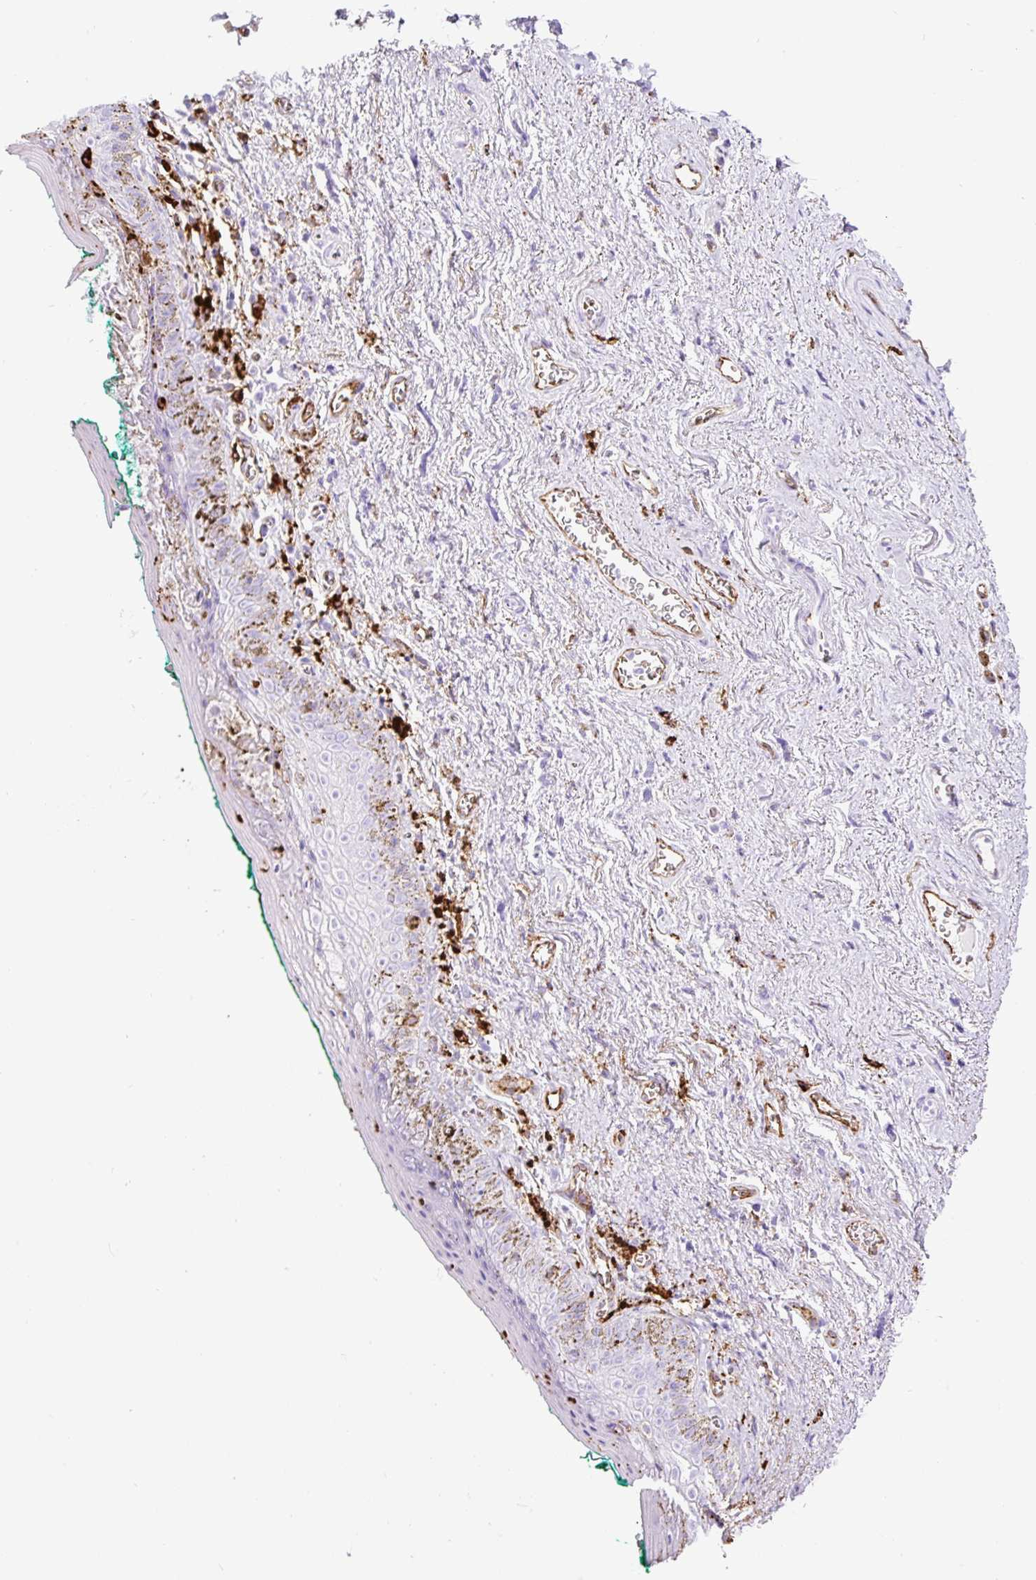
{"staining": {"intensity": "negative", "quantity": "none", "location": "none"}, "tissue": "vagina", "cell_type": "Squamous epithelial cells", "image_type": "normal", "snomed": [{"axis": "morphology", "description": "Normal tissue, NOS"}, {"axis": "topography", "description": "Vulva"}, {"axis": "topography", "description": "Vagina"}, {"axis": "topography", "description": "Peripheral nerve tissue"}], "caption": "DAB (3,3'-diaminobenzidine) immunohistochemical staining of unremarkable vagina demonstrates no significant expression in squamous epithelial cells.", "gene": "HLA", "patient": {"sex": "female", "age": 66}}